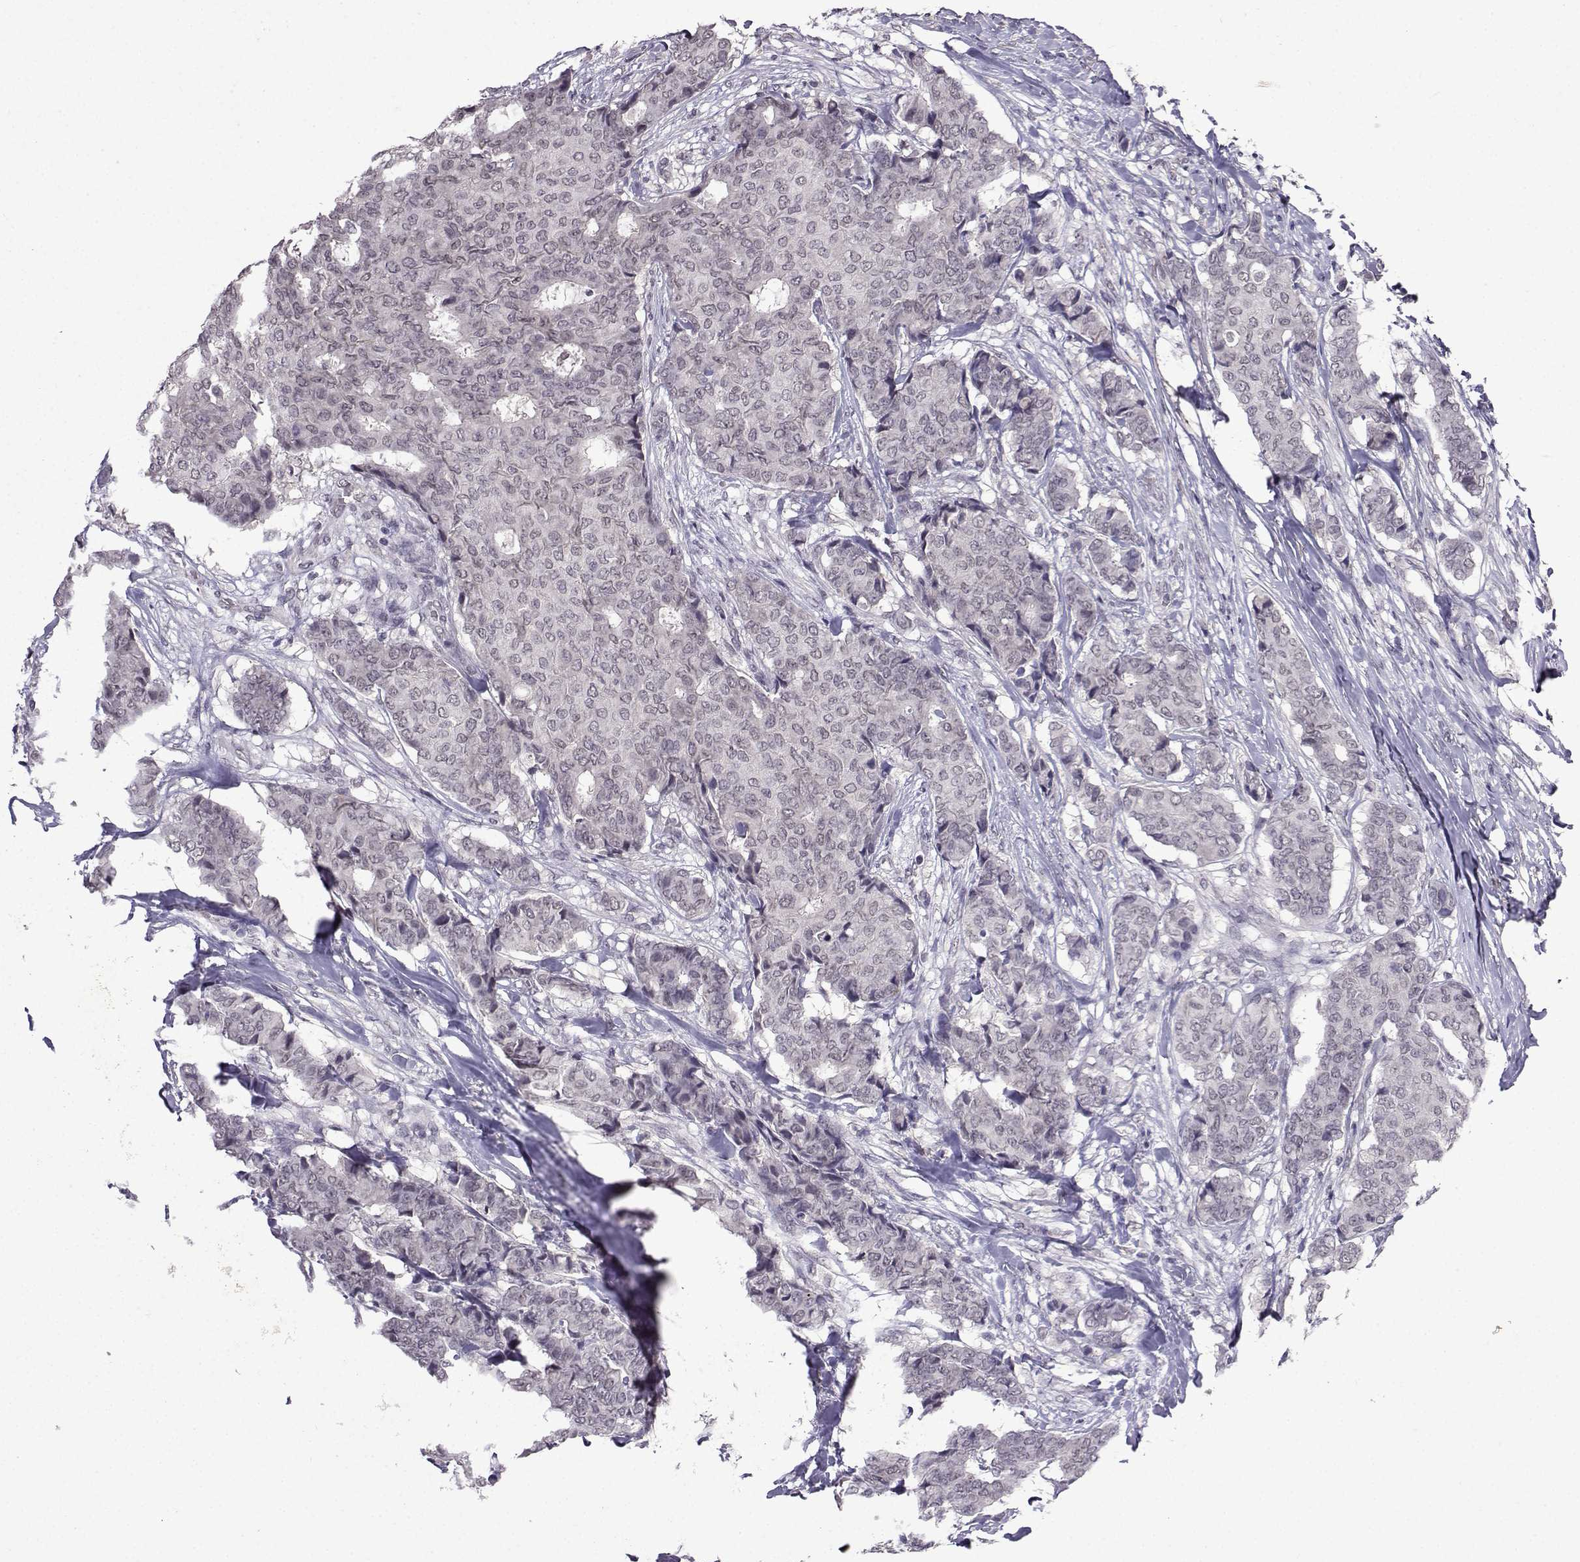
{"staining": {"intensity": "negative", "quantity": "none", "location": "none"}, "tissue": "breast cancer", "cell_type": "Tumor cells", "image_type": "cancer", "snomed": [{"axis": "morphology", "description": "Duct carcinoma"}, {"axis": "topography", "description": "Breast"}], "caption": "Protein analysis of breast cancer (invasive ductal carcinoma) shows no significant expression in tumor cells.", "gene": "CCL28", "patient": {"sex": "female", "age": 75}}